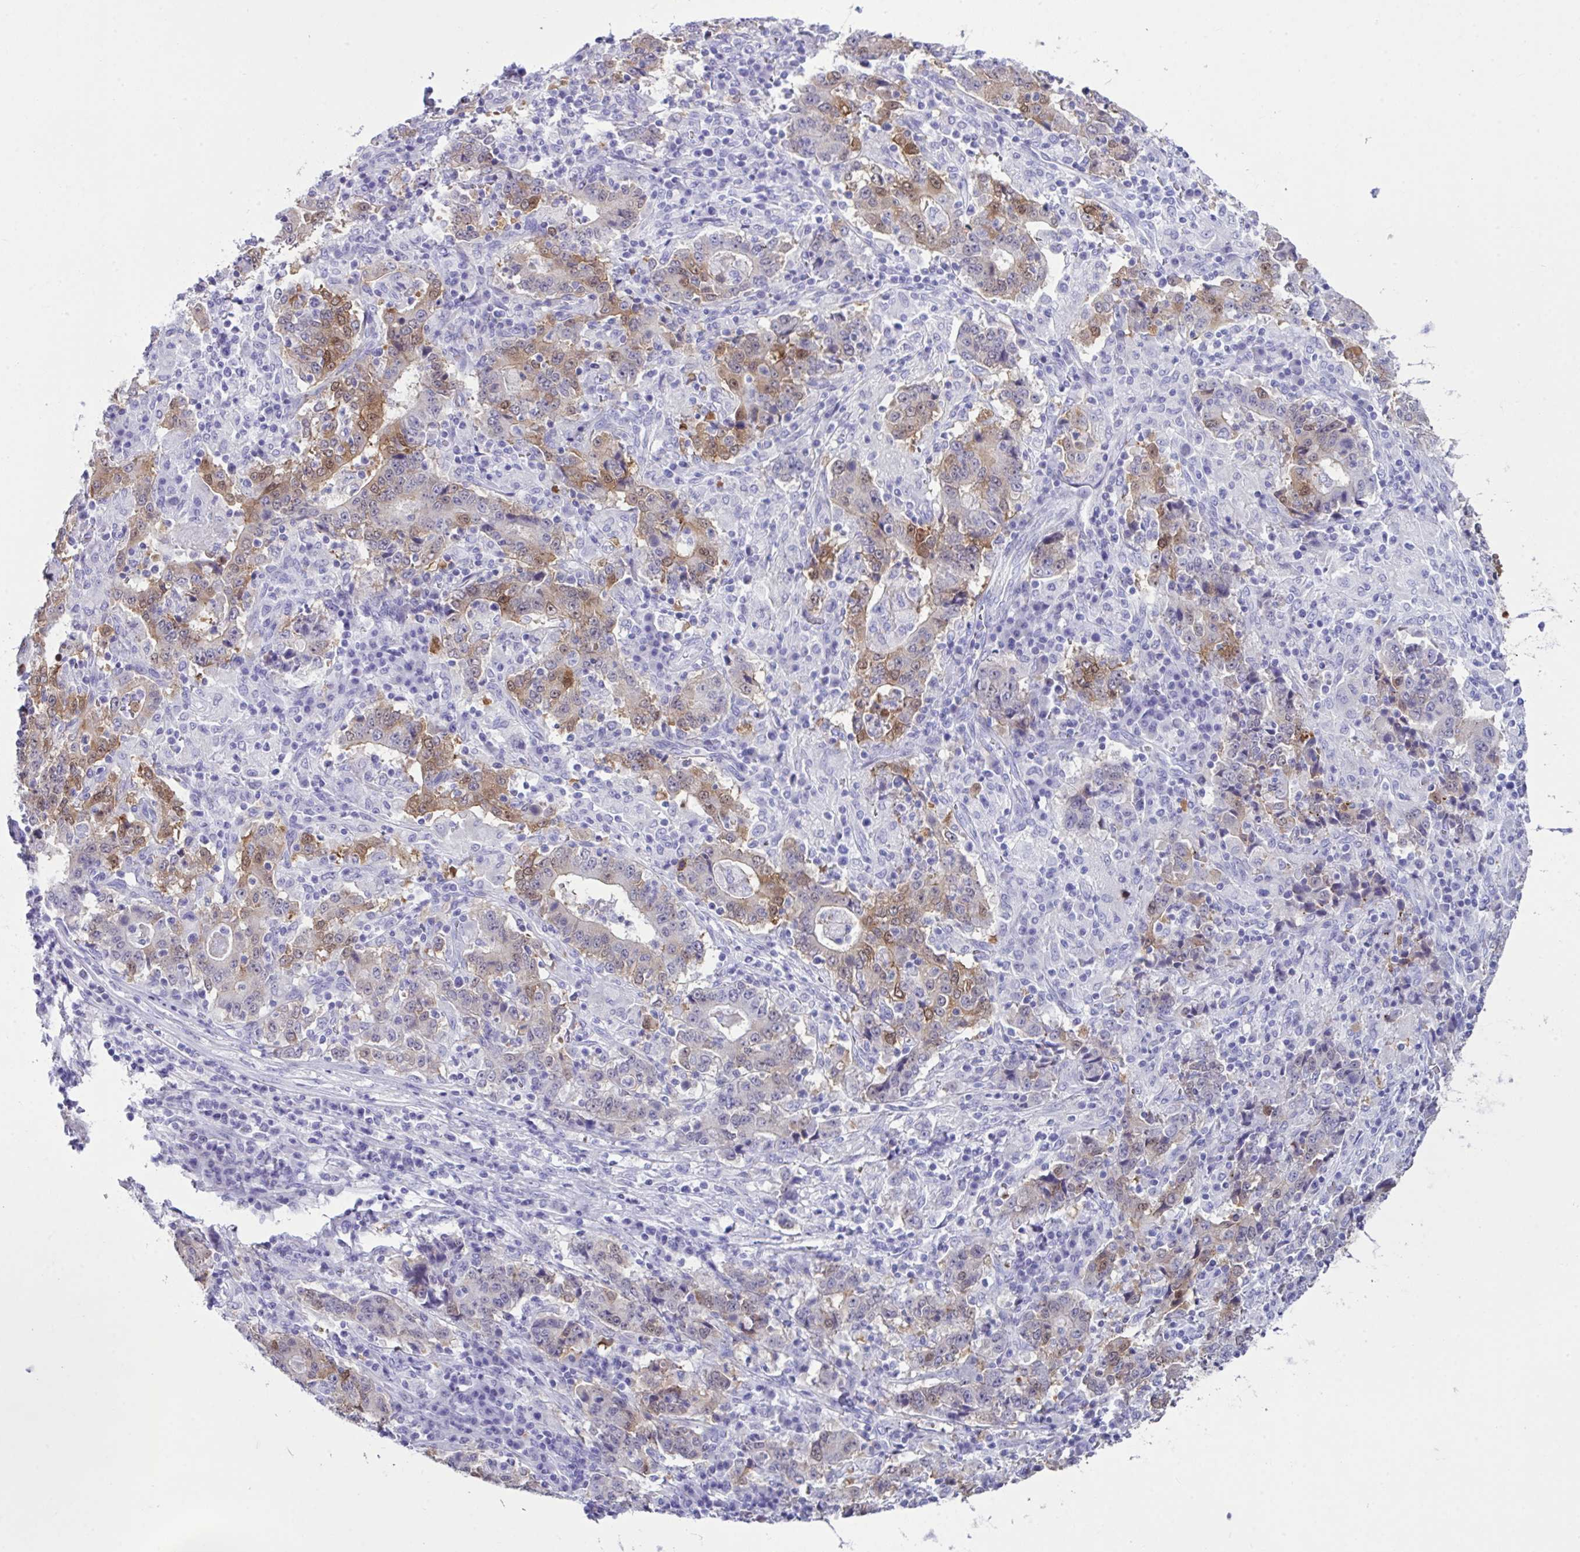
{"staining": {"intensity": "moderate", "quantity": "25%-75%", "location": "cytoplasmic/membranous"}, "tissue": "stomach cancer", "cell_type": "Tumor cells", "image_type": "cancer", "snomed": [{"axis": "morphology", "description": "Normal tissue, NOS"}, {"axis": "morphology", "description": "Adenocarcinoma, NOS"}, {"axis": "topography", "description": "Stomach, upper"}, {"axis": "topography", "description": "Stomach"}], "caption": "Immunohistochemical staining of stomach cancer displays moderate cytoplasmic/membranous protein positivity in approximately 25%-75% of tumor cells.", "gene": "LGALS4", "patient": {"sex": "male", "age": 59}}